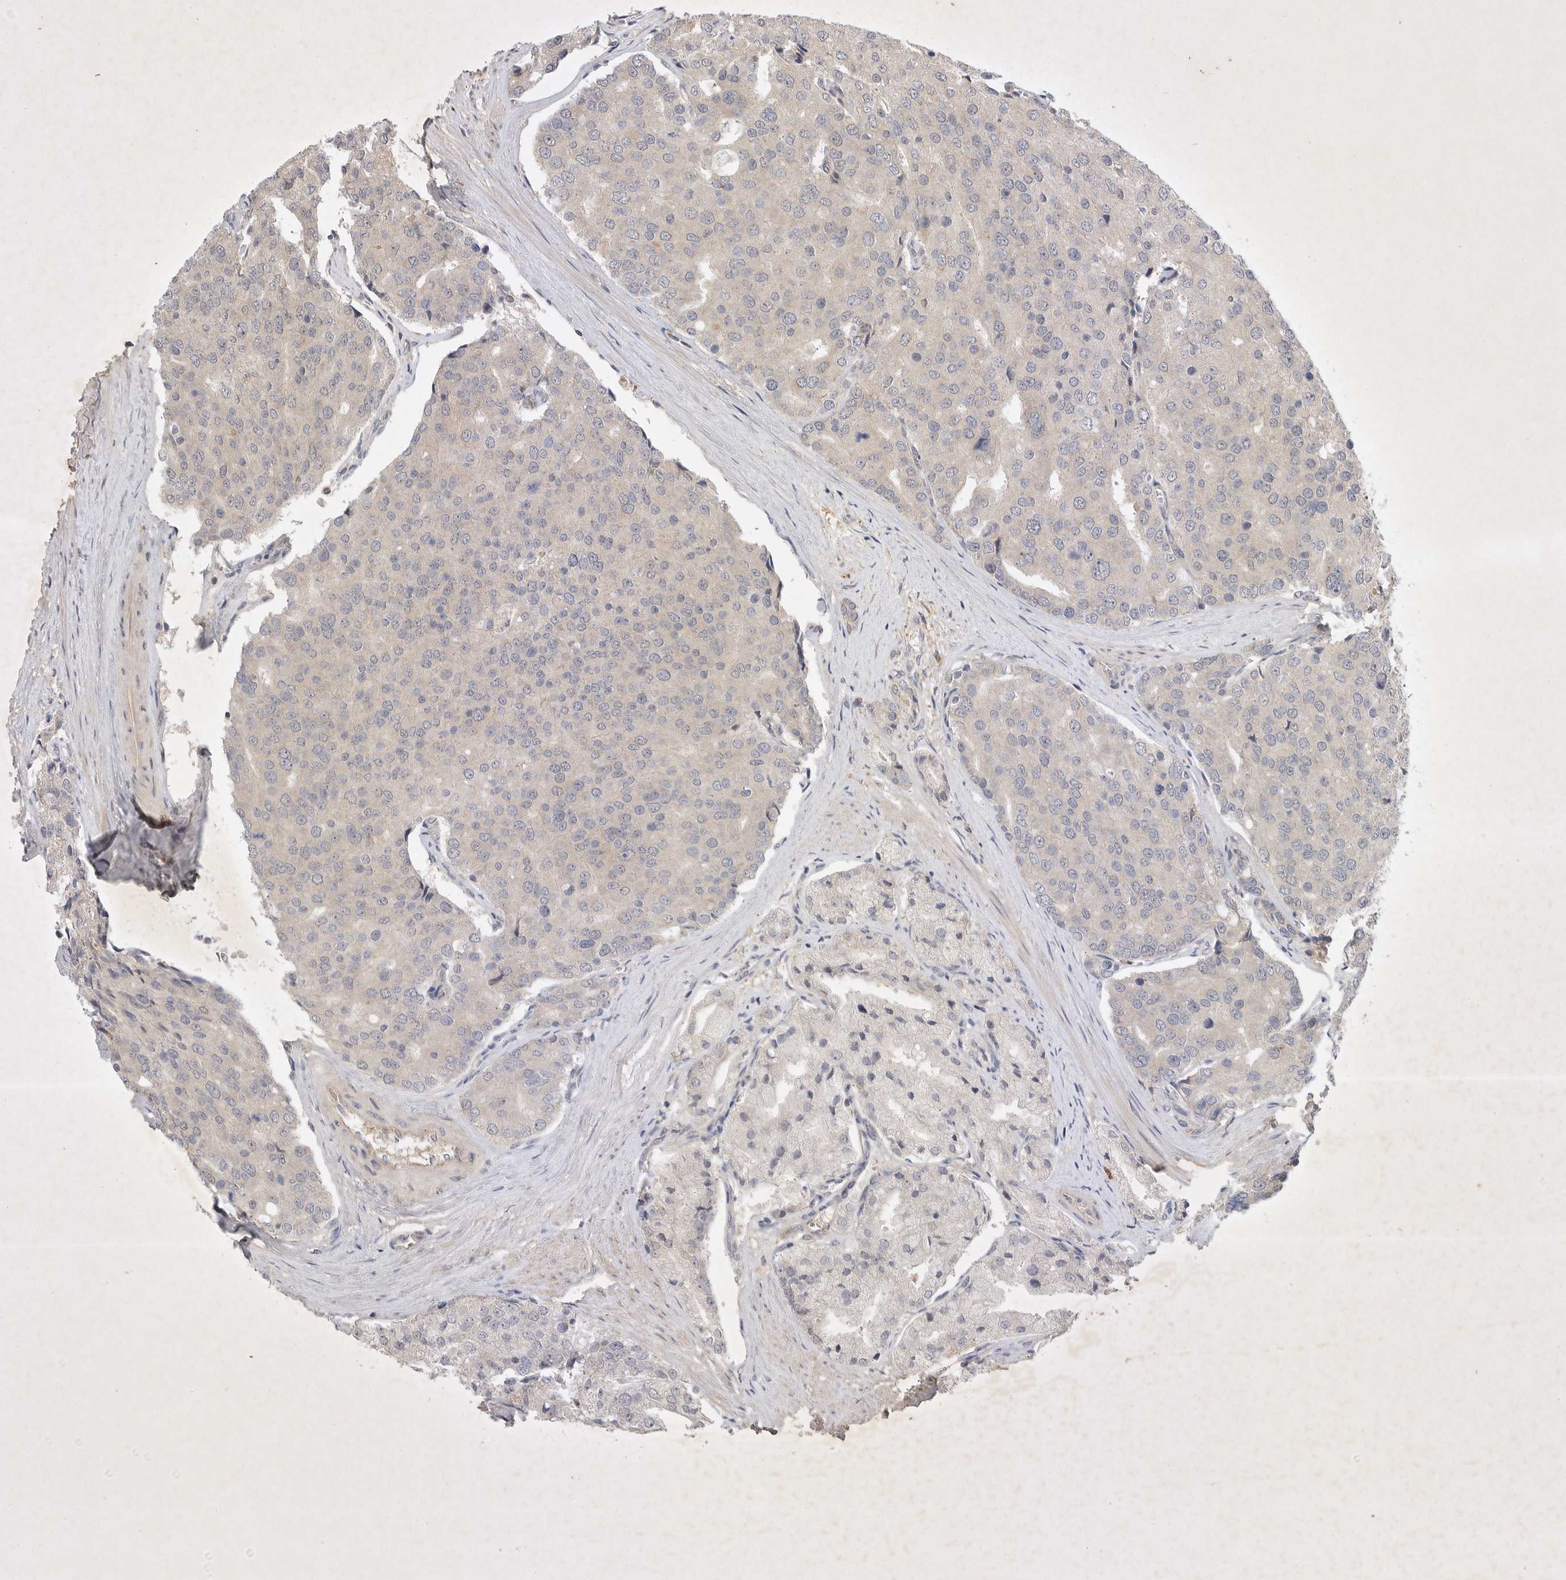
{"staining": {"intensity": "negative", "quantity": "none", "location": "none"}, "tissue": "prostate cancer", "cell_type": "Tumor cells", "image_type": "cancer", "snomed": [{"axis": "morphology", "description": "Adenocarcinoma, High grade"}, {"axis": "topography", "description": "Prostate"}], "caption": "A photomicrograph of human prostate cancer (adenocarcinoma (high-grade)) is negative for staining in tumor cells. Nuclei are stained in blue.", "gene": "PTPDC1", "patient": {"sex": "male", "age": 50}}